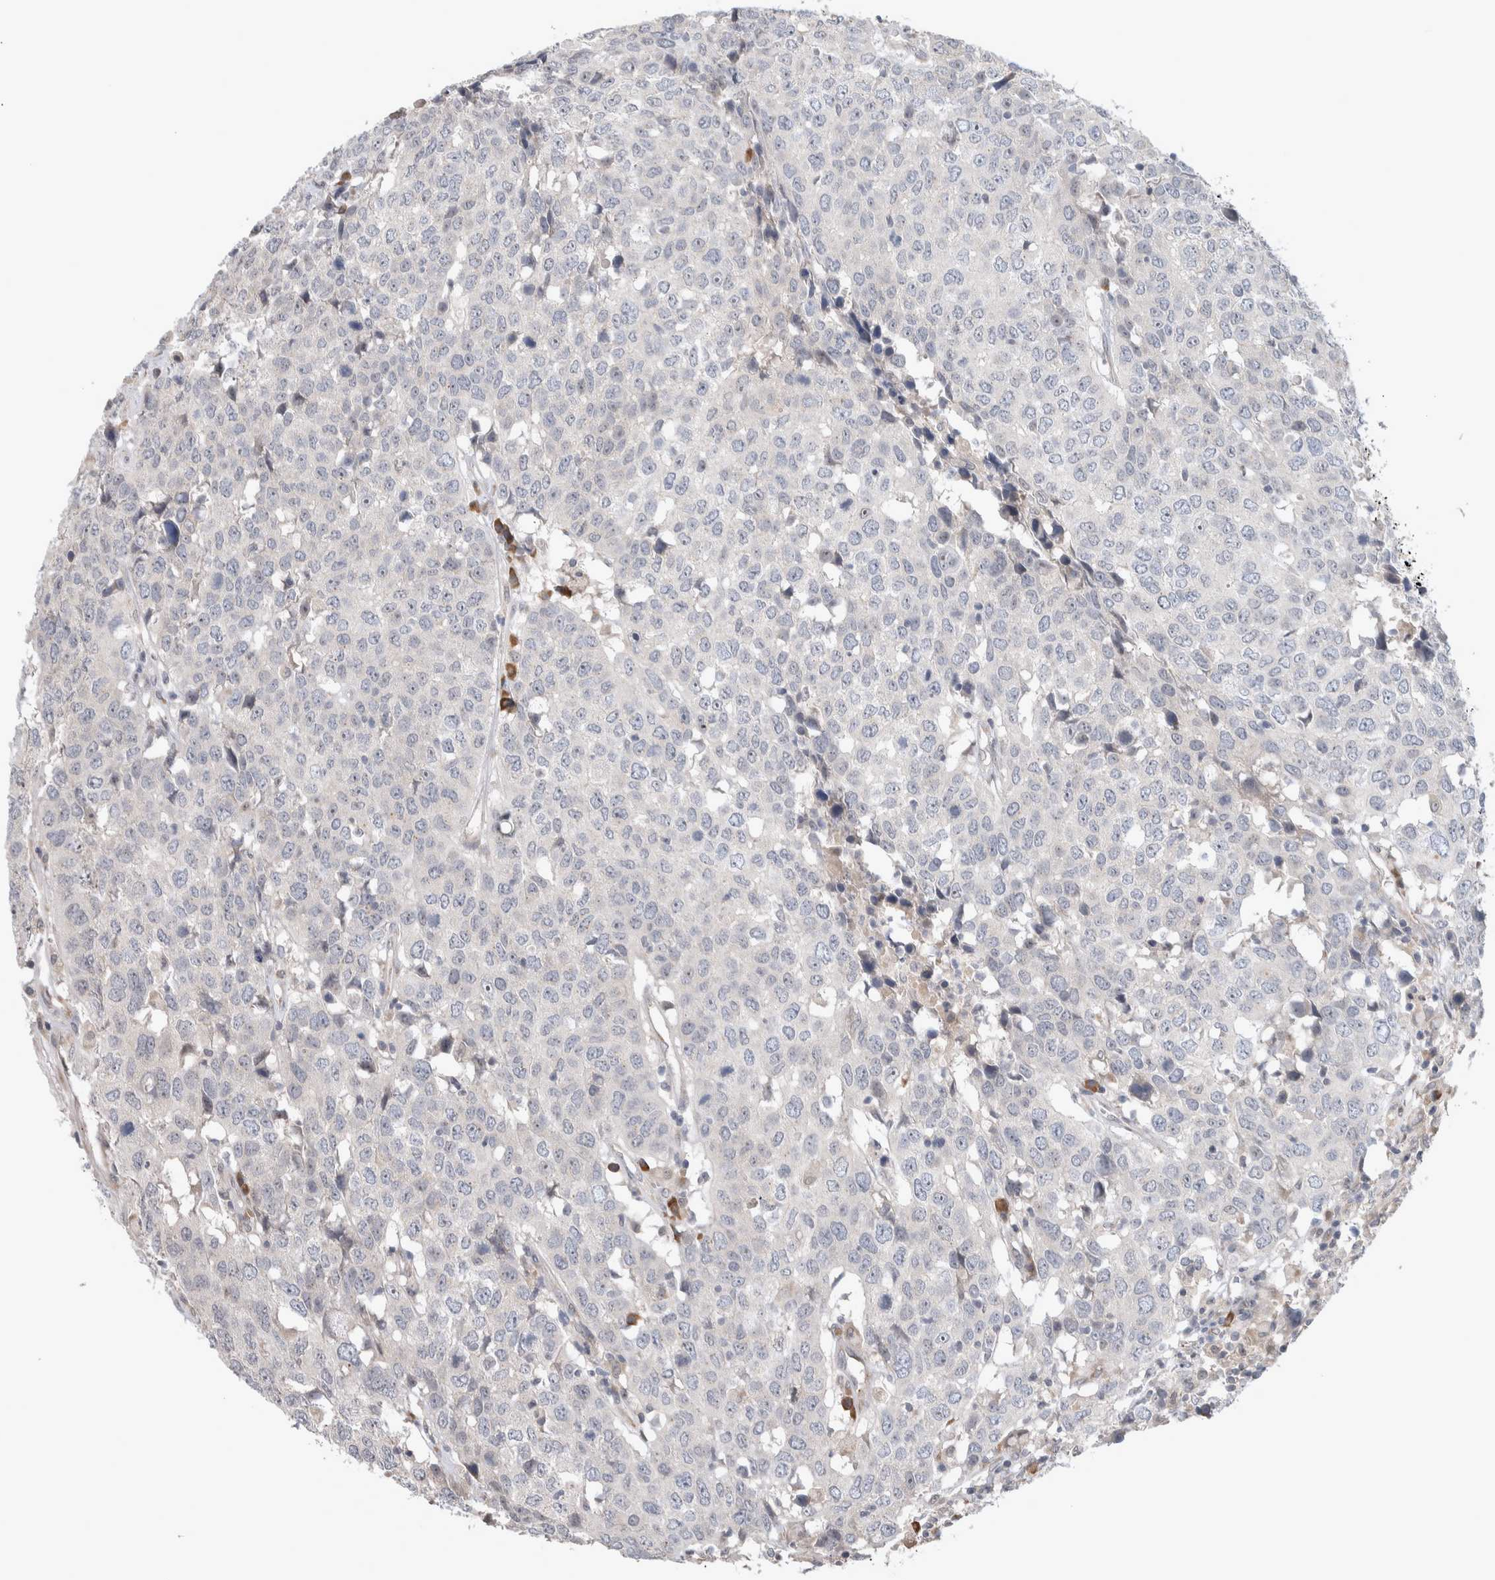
{"staining": {"intensity": "negative", "quantity": "none", "location": "none"}, "tissue": "head and neck cancer", "cell_type": "Tumor cells", "image_type": "cancer", "snomed": [{"axis": "morphology", "description": "Squamous cell carcinoma, NOS"}, {"axis": "topography", "description": "Head-Neck"}], "caption": "This is an immunohistochemistry (IHC) micrograph of human head and neck cancer. There is no staining in tumor cells.", "gene": "CUL2", "patient": {"sex": "male", "age": 66}}